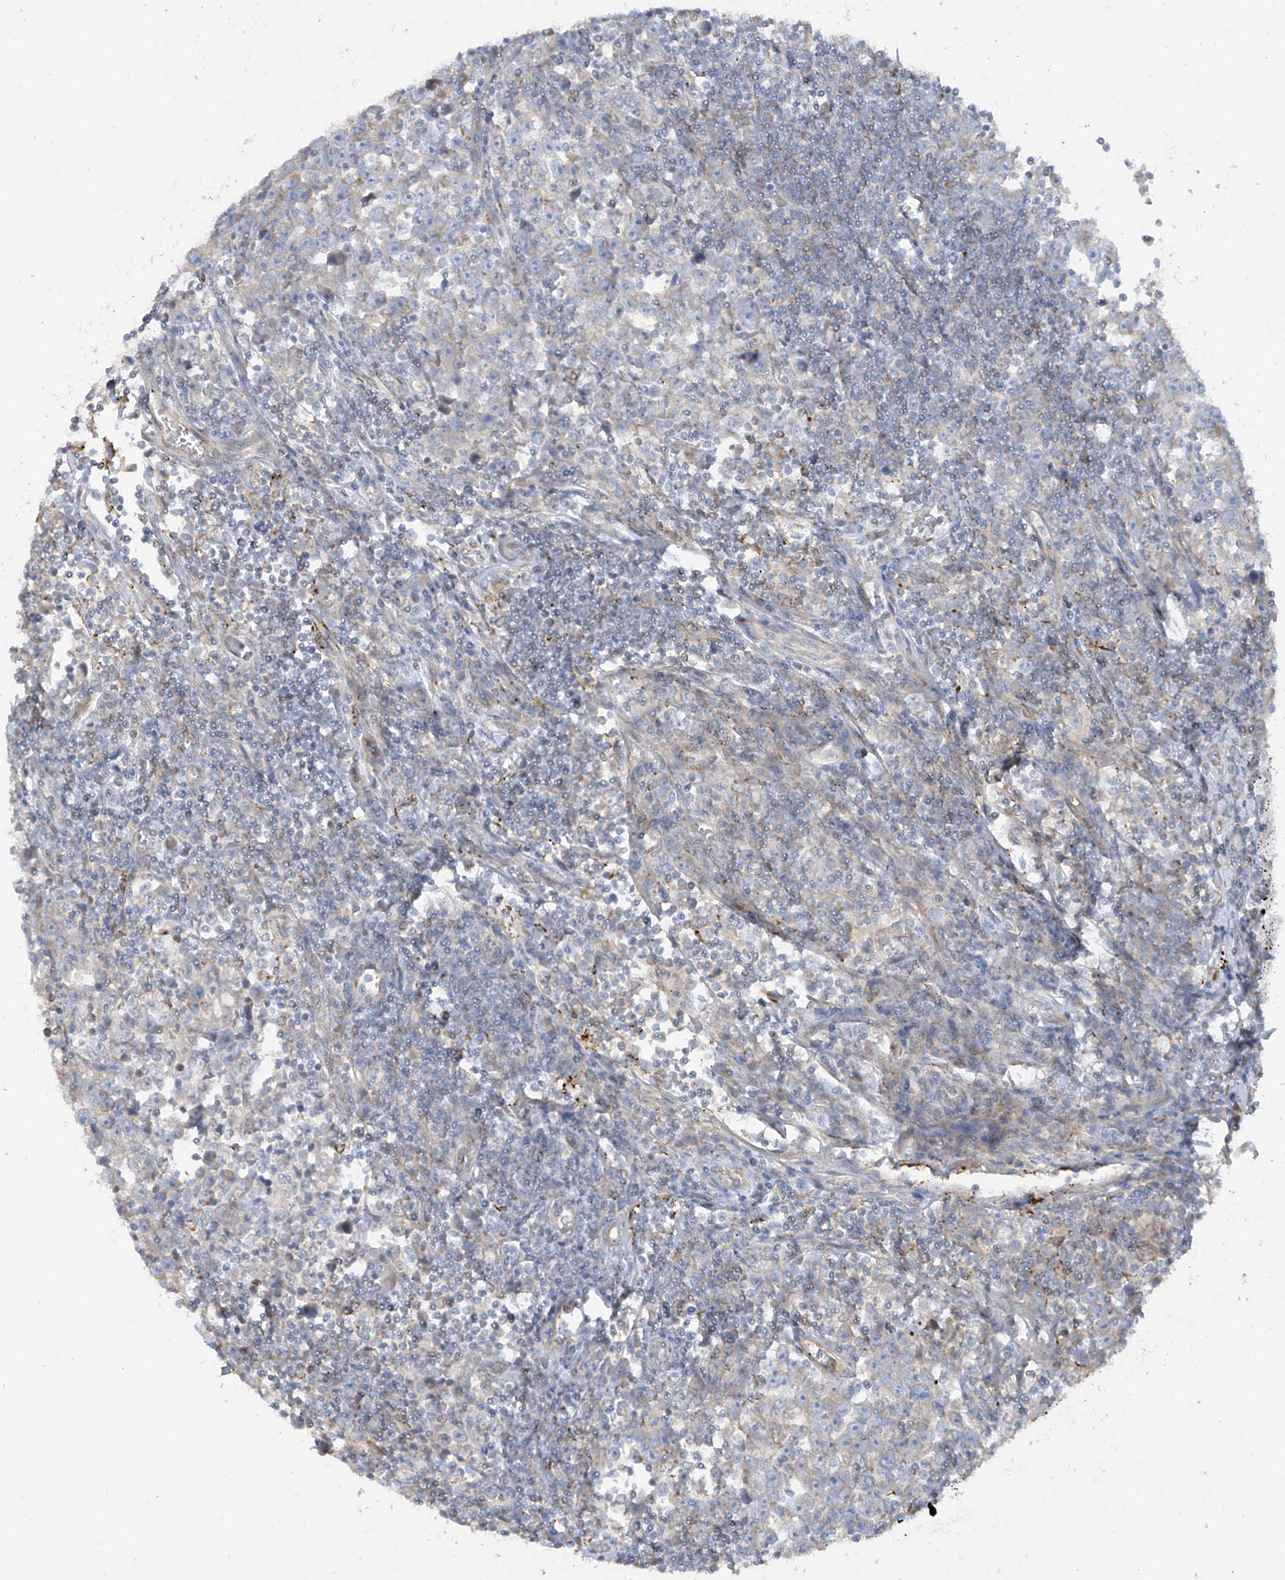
{"staining": {"intensity": "negative", "quantity": "none", "location": "none"}, "tissue": "testis cancer", "cell_type": "Tumor cells", "image_type": "cancer", "snomed": [{"axis": "morphology", "description": "Normal tissue, NOS"}, {"axis": "morphology", "description": "Seminoma, NOS"}, {"axis": "topography", "description": "Testis"}], "caption": "Testis cancer (seminoma) stained for a protein using immunohistochemistry exhibits no staining tumor cells.", "gene": "ABTB1", "patient": {"sex": "male", "age": 43}}